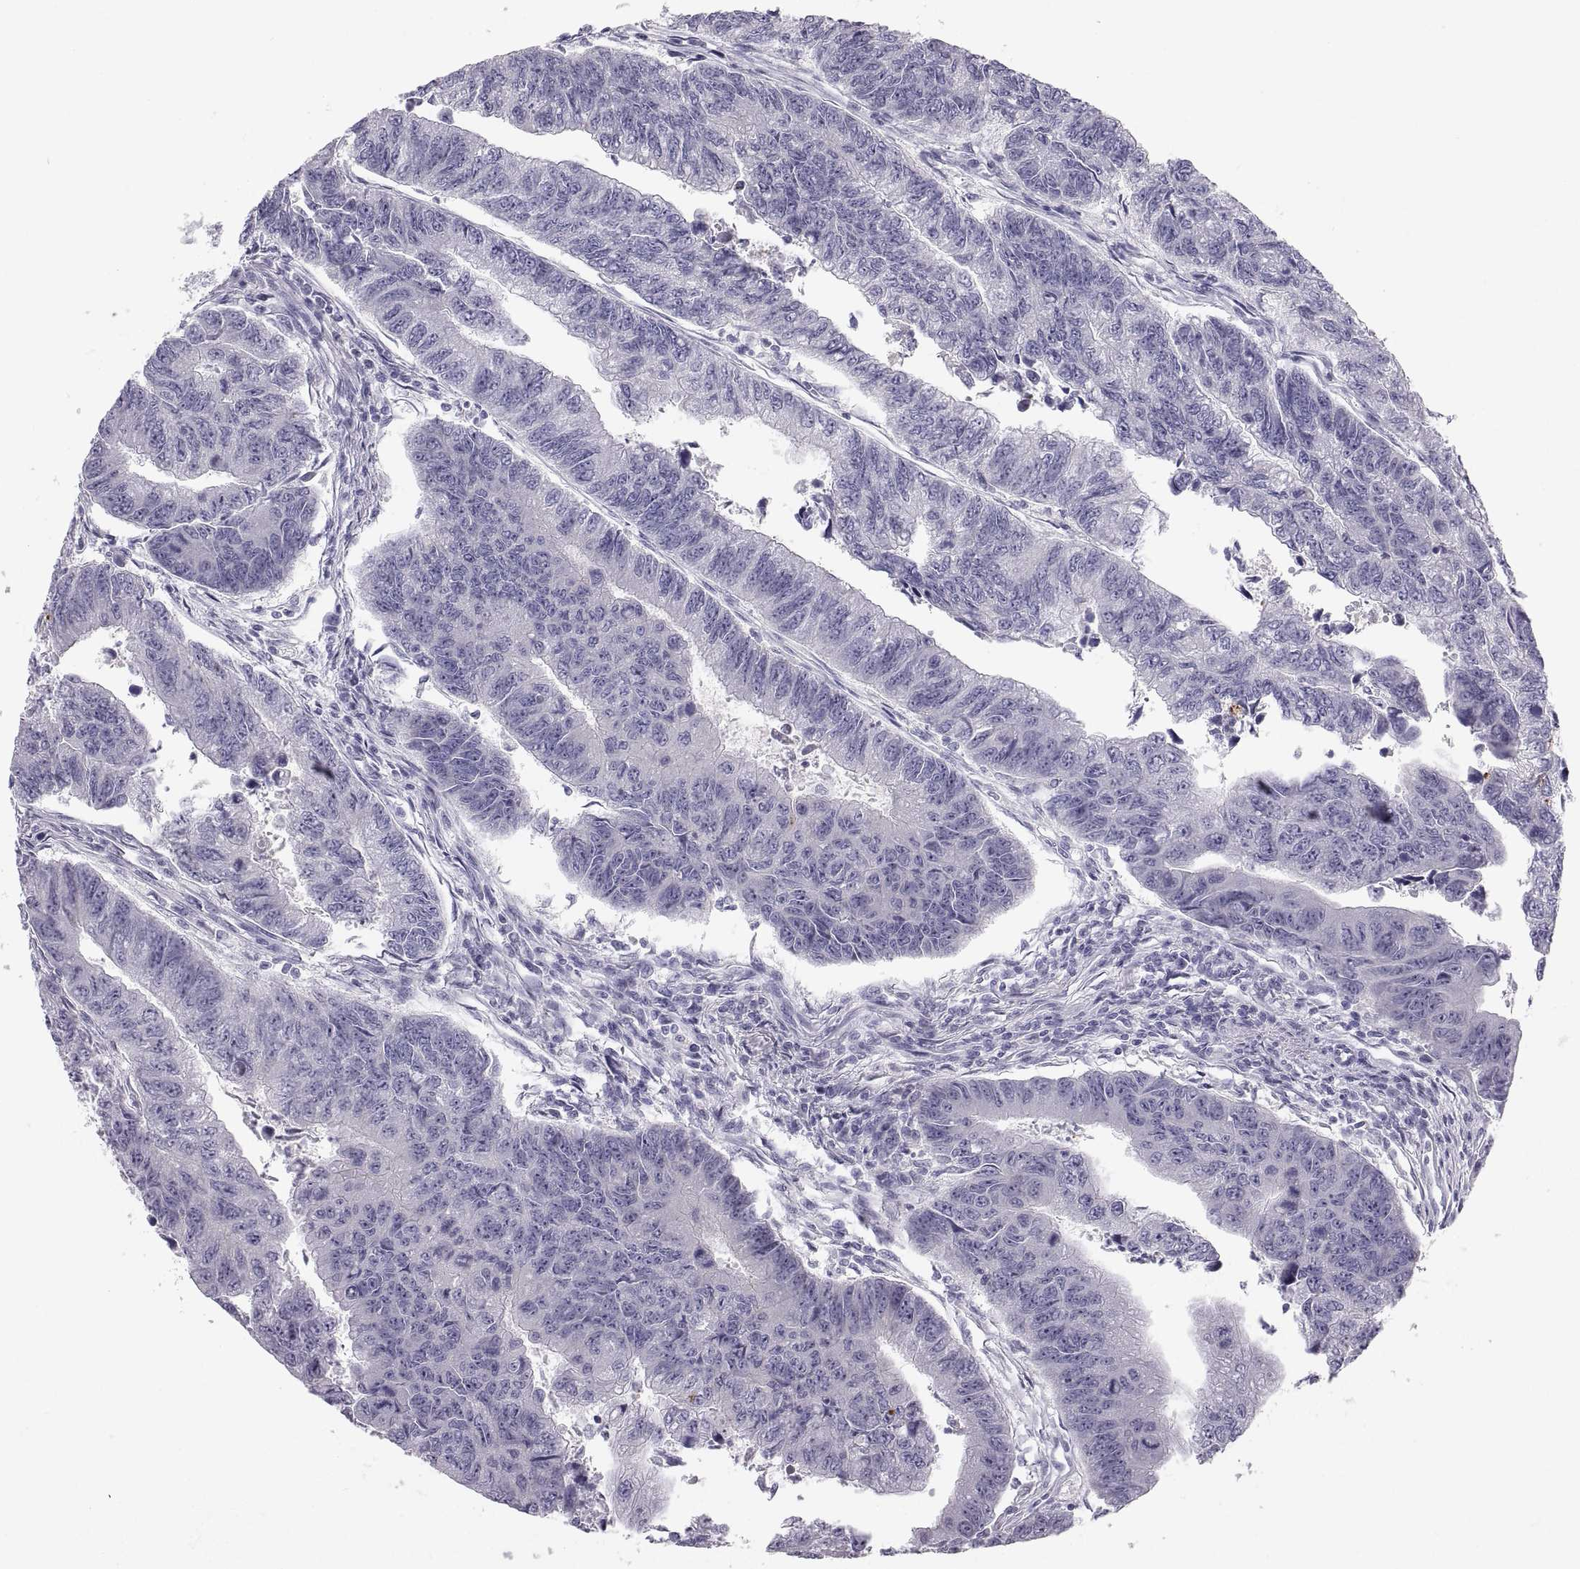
{"staining": {"intensity": "negative", "quantity": "none", "location": "none"}, "tissue": "colorectal cancer", "cell_type": "Tumor cells", "image_type": "cancer", "snomed": [{"axis": "morphology", "description": "Adenocarcinoma, NOS"}, {"axis": "topography", "description": "Colon"}], "caption": "Histopathology image shows no significant protein expression in tumor cells of adenocarcinoma (colorectal). (DAB (3,3'-diaminobenzidine) IHC with hematoxylin counter stain).", "gene": "ZNF185", "patient": {"sex": "female", "age": 65}}